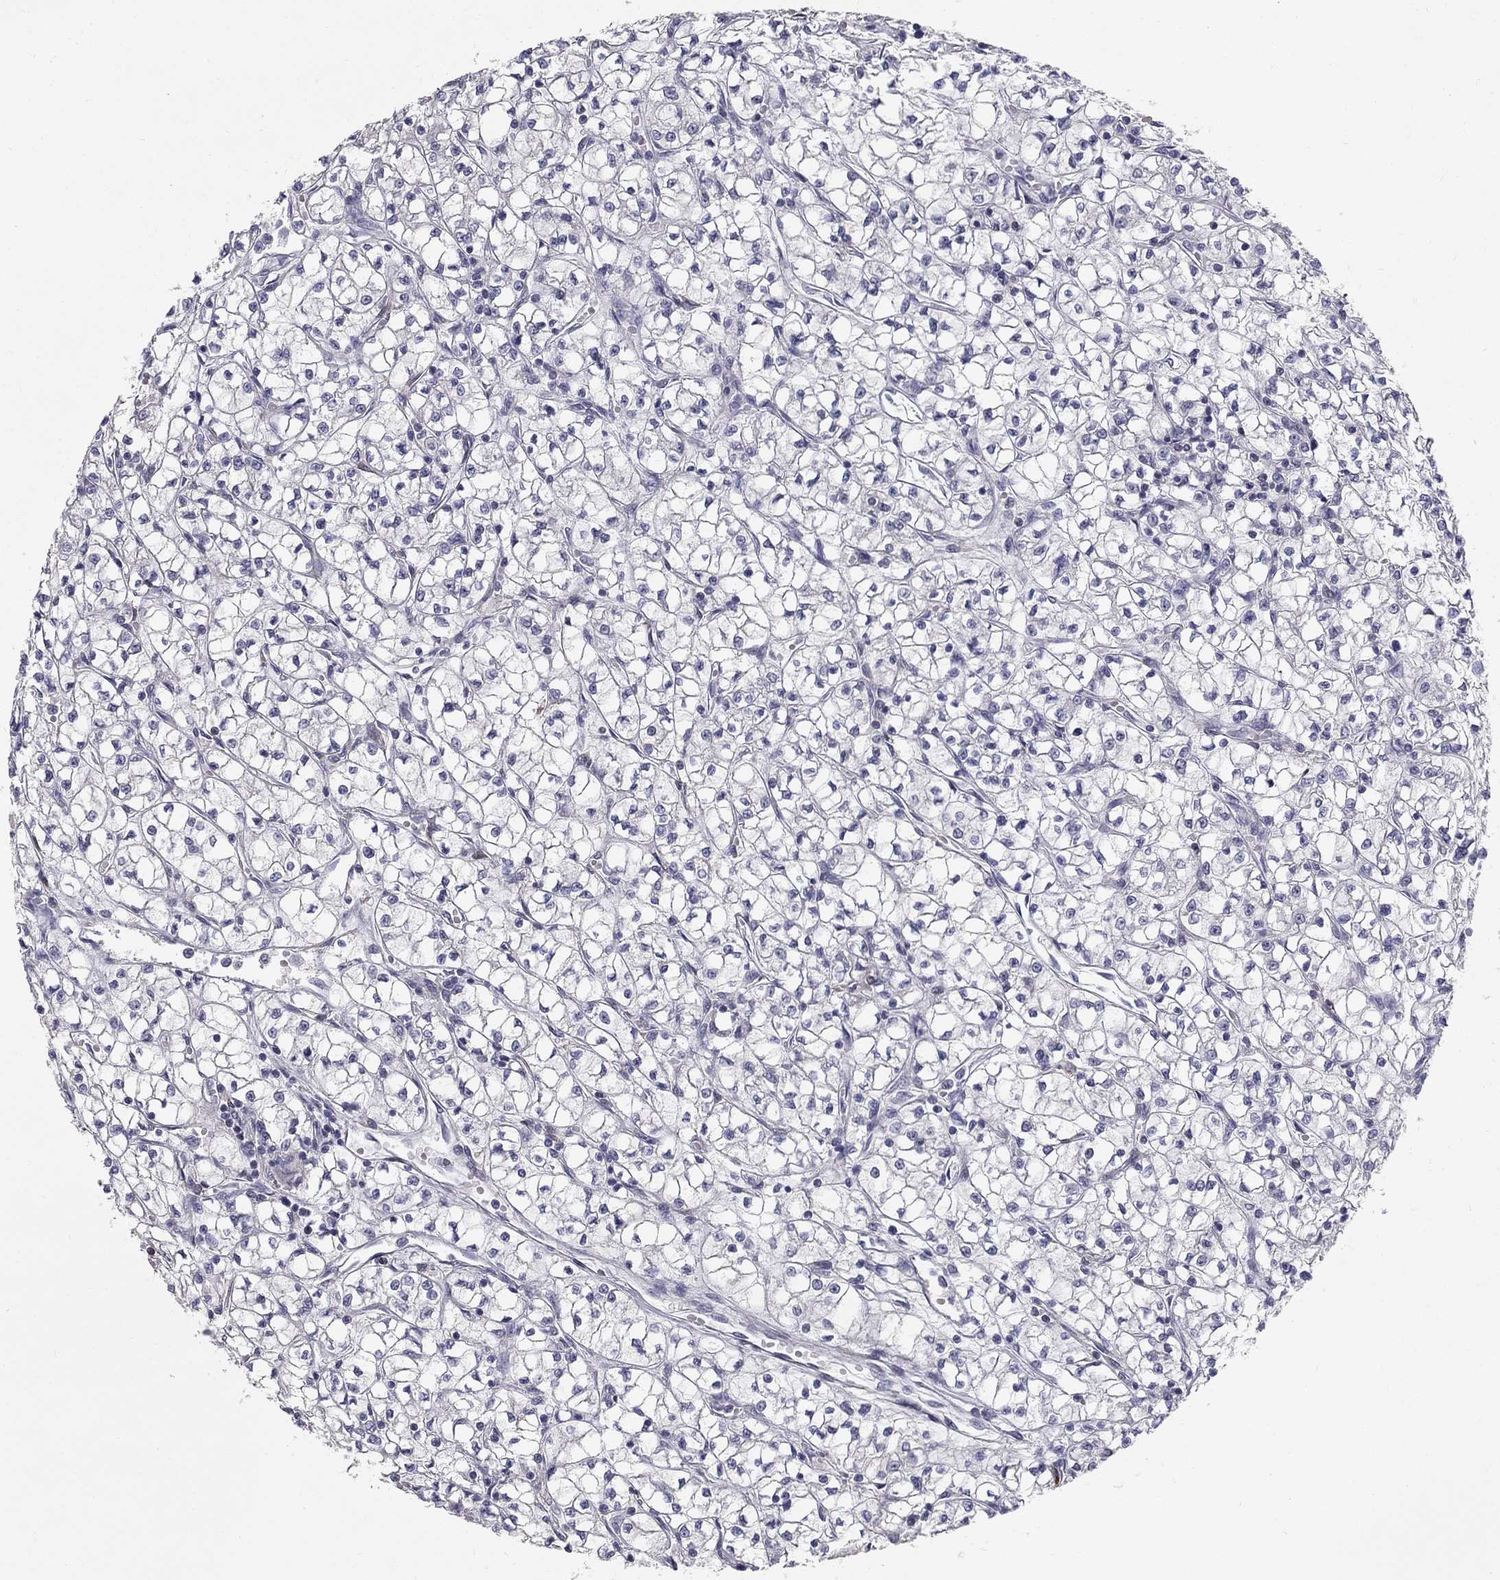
{"staining": {"intensity": "negative", "quantity": "none", "location": "none"}, "tissue": "renal cancer", "cell_type": "Tumor cells", "image_type": "cancer", "snomed": [{"axis": "morphology", "description": "Adenocarcinoma, NOS"}, {"axis": "topography", "description": "Kidney"}], "caption": "The histopathology image exhibits no staining of tumor cells in renal cancer (adenocarcinoma).", "gene": "NTRK2", "patient": {"sex": "female", "age": 64}}